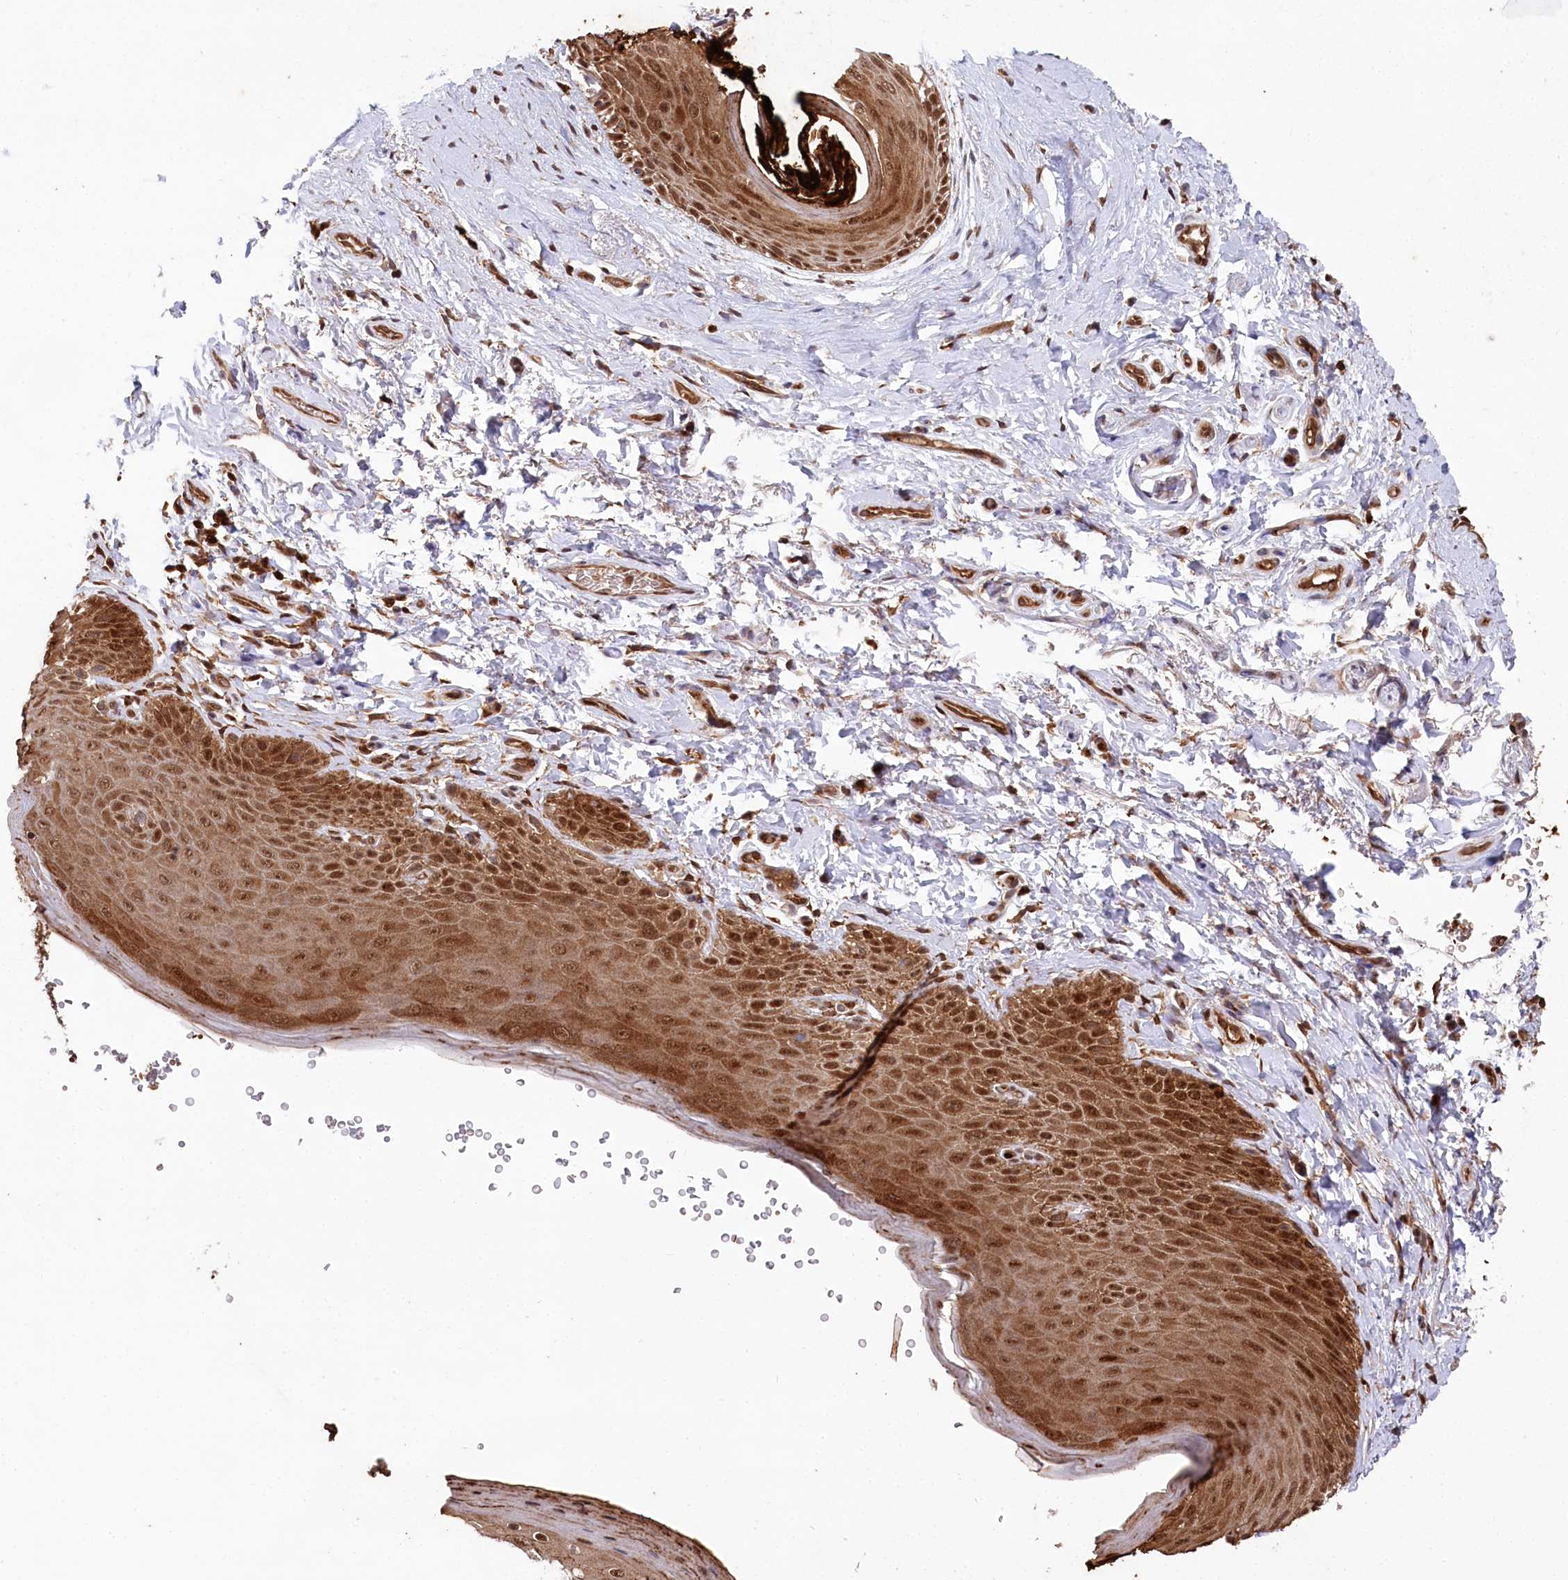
{"staining": {"intensity": "strong", "quantity": ">75%", "location": "cytoplasmic/membranous,nuclear"}, "tissue": "skin", "cell_type": "Epidermal cells", "image_type": "normal", "snomed": [{"axis": "morphology", "description": "Normal tissue, NOS"}, {"axis": "topography", "description": "Anal"}], "caption": "Strong cytoplasmic/membranous,nuclear positivity for a protein is appreciated in approximately >75% of epidermal cells of unremarkable skin using IHC.", "gene": "LSG1", "patient": {"sex": "male", "age": 44}}